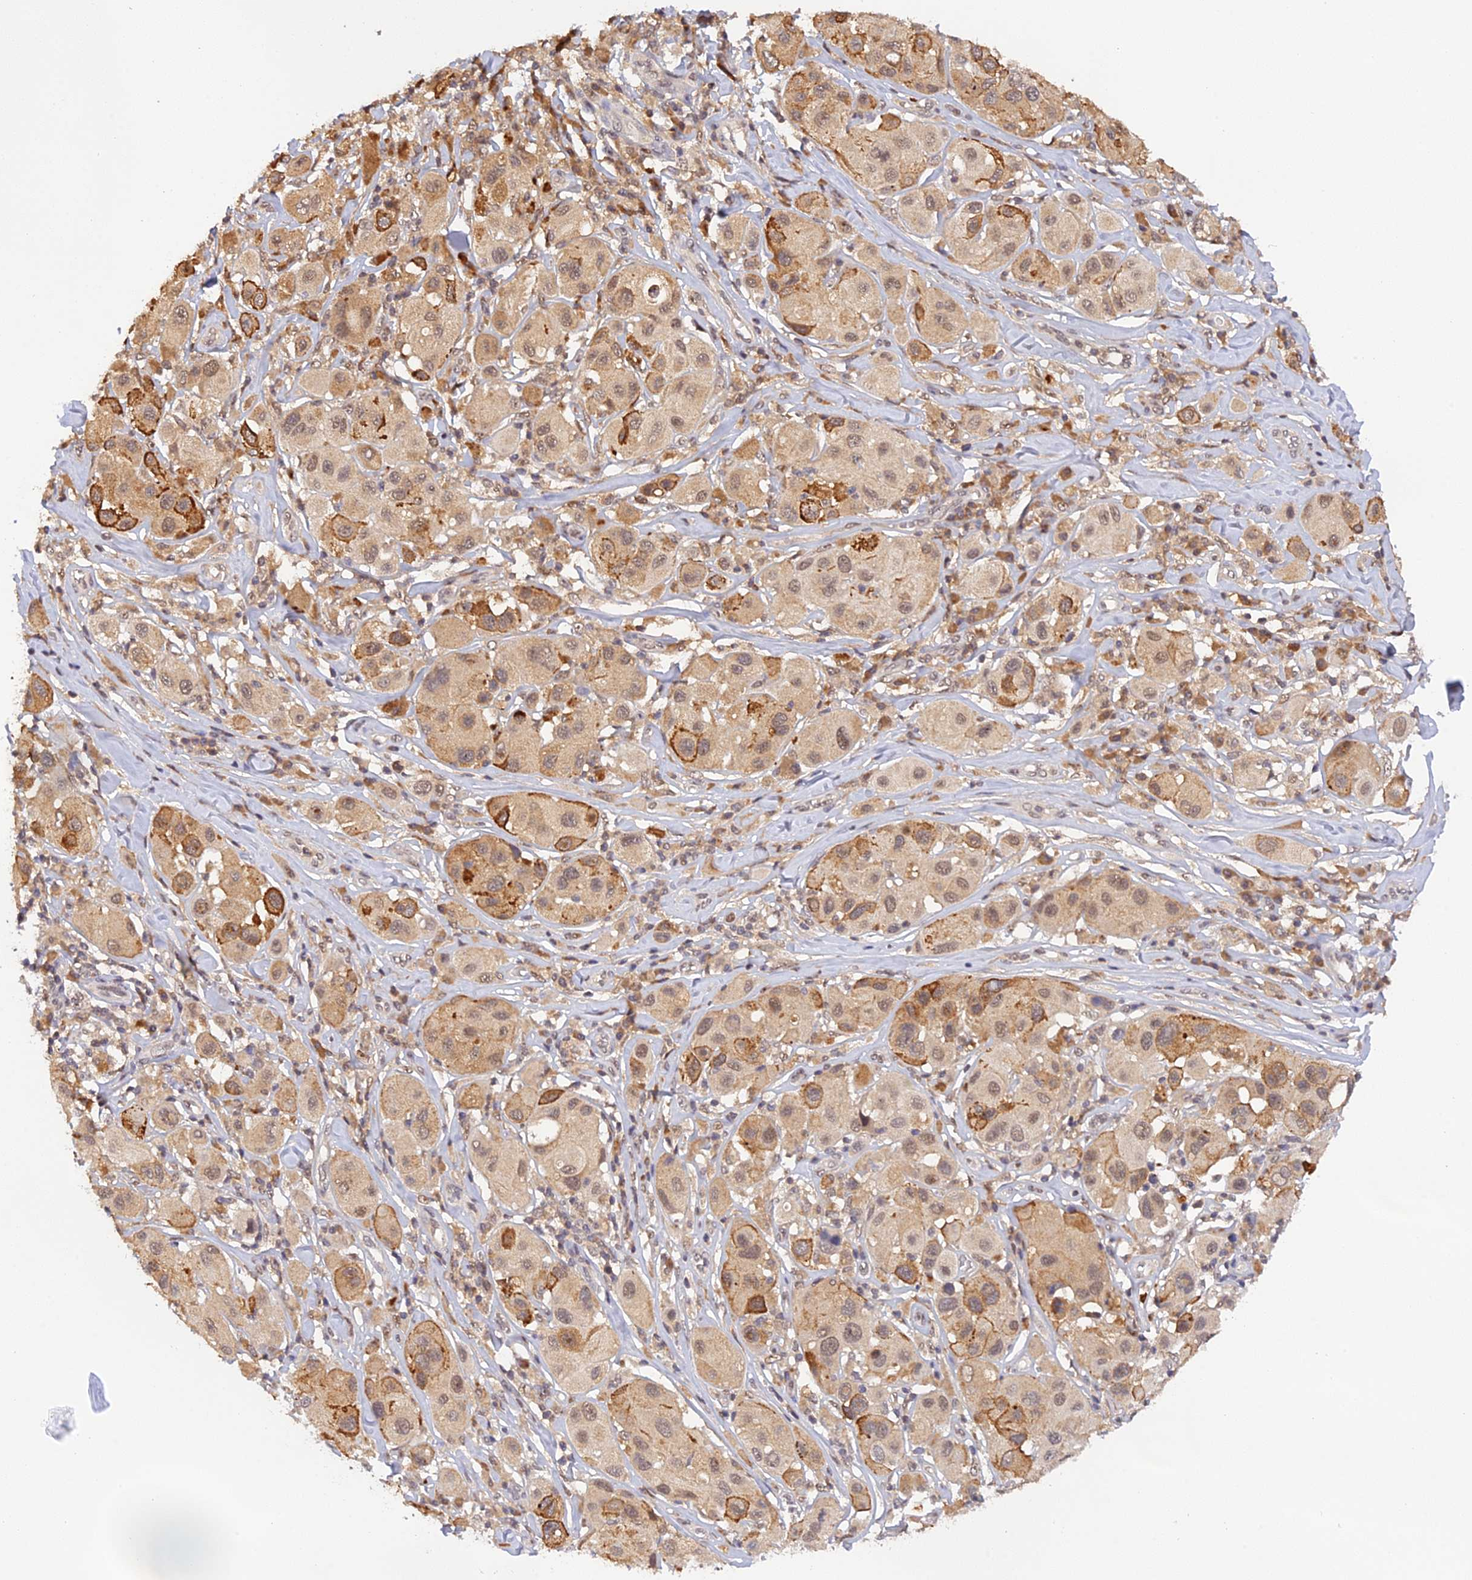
{"staining": {"intensity": "moderate", "quantity": "25%-75%", "location": "cytoplasmic/membranous,nuclear"}, "tissue": "melanoma", "cell_type": "Tumor cells", "image_type": "cancer", "snomed": [{"axis": "morphology", "description": "Malignant melanoma, Metastatic site"}, {"axis": "topography", "description": "Skin"}], "caption": "DAB immunohistochemical staining of human malignant melanoma (metastatic site) demonstrates moderate cytoplasmic/membranous and nuclear protein staining in approximately 25%-75% of tumor cells.", "gene": "ZNF436", "patient": {"sex": "male", "age": 41}}